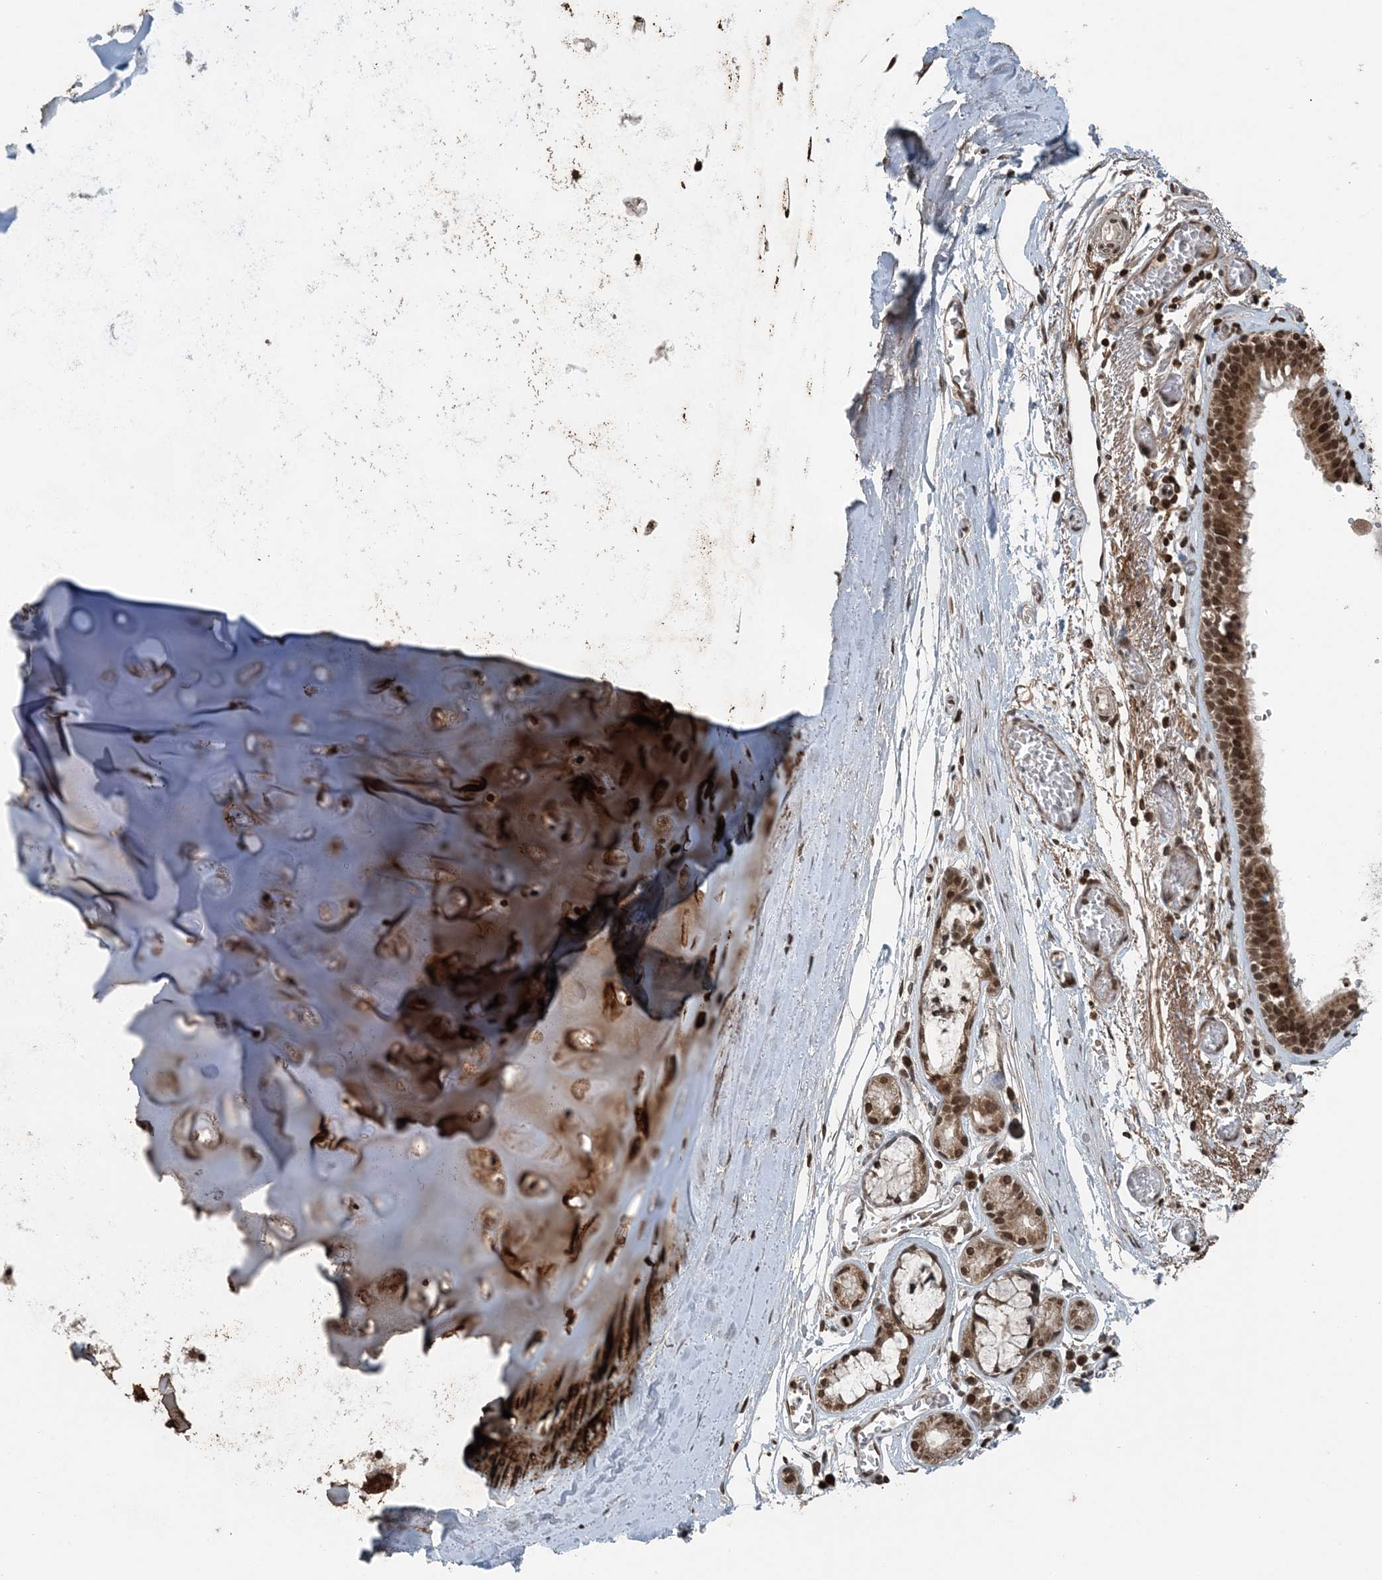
{"staining": {"intensity": "moderate", "quantity": ">75%", "location": "cytoplasmic/membranous,nuclear"}, "tissue": "bronchus", "cell_type": "Respiratory epithelial cells", "image_type": "normal", "snomed": [{"axis": "morphology", "description": "Normal tissue, NOS"}, {"axis": "topography", "description": "Bronchus"}, {"axis": "topography", "description": "Lung"}], "caption": "Immunohistochemical staining of benign human bronchus exhibits >75% levels of moderate cytoplasmic/membranous,nuclear protein positivity in about >75% of respiratory epithelial cells. (DAB (3,3'-diaminobenzidine) = brown stain, brightfield microscopy at high magnification).", "gene": "ZFAND2B", "patient": {"sex": "male", "age": 56}}